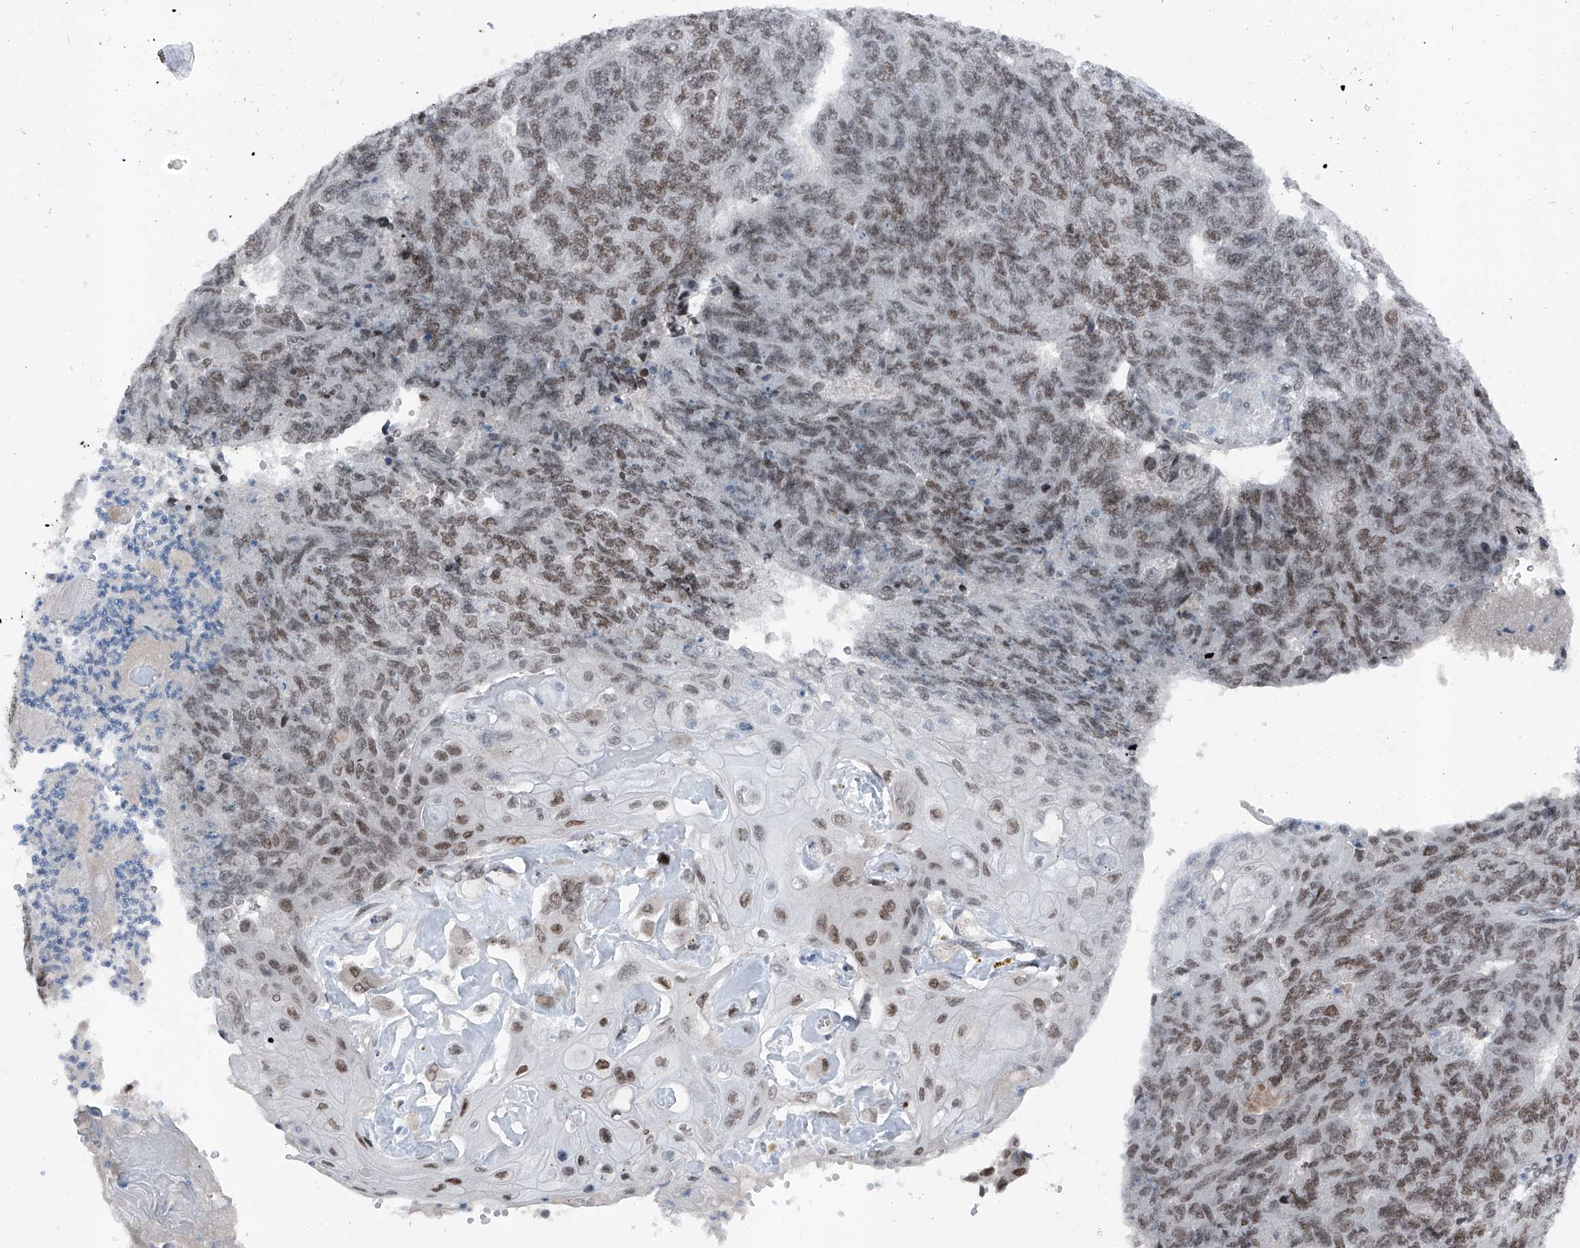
{"staining": {"intensity": "moderate", "quantity": "25%-75%", "location": "nuclear"}, "tissue": "endometrial cancer", "cell_type": "Tumor cells", "image_type": "cancer", "snomed": [{"axis": "morphology", "description": "Adenocarcinoma, NOS"}, {"axis": "topography", "description": "Endometrium"}], "caption": "Endometrial adenocarcinoma tissue shows moderate nuclear expression in about 25%-75% of tumor cells (DAB (3,3'-diaminobenzidine) IHC with brightfield microscopy, high magnification).", "gene": "BMI1", "patient": {"sex": "female", "age": 32}}